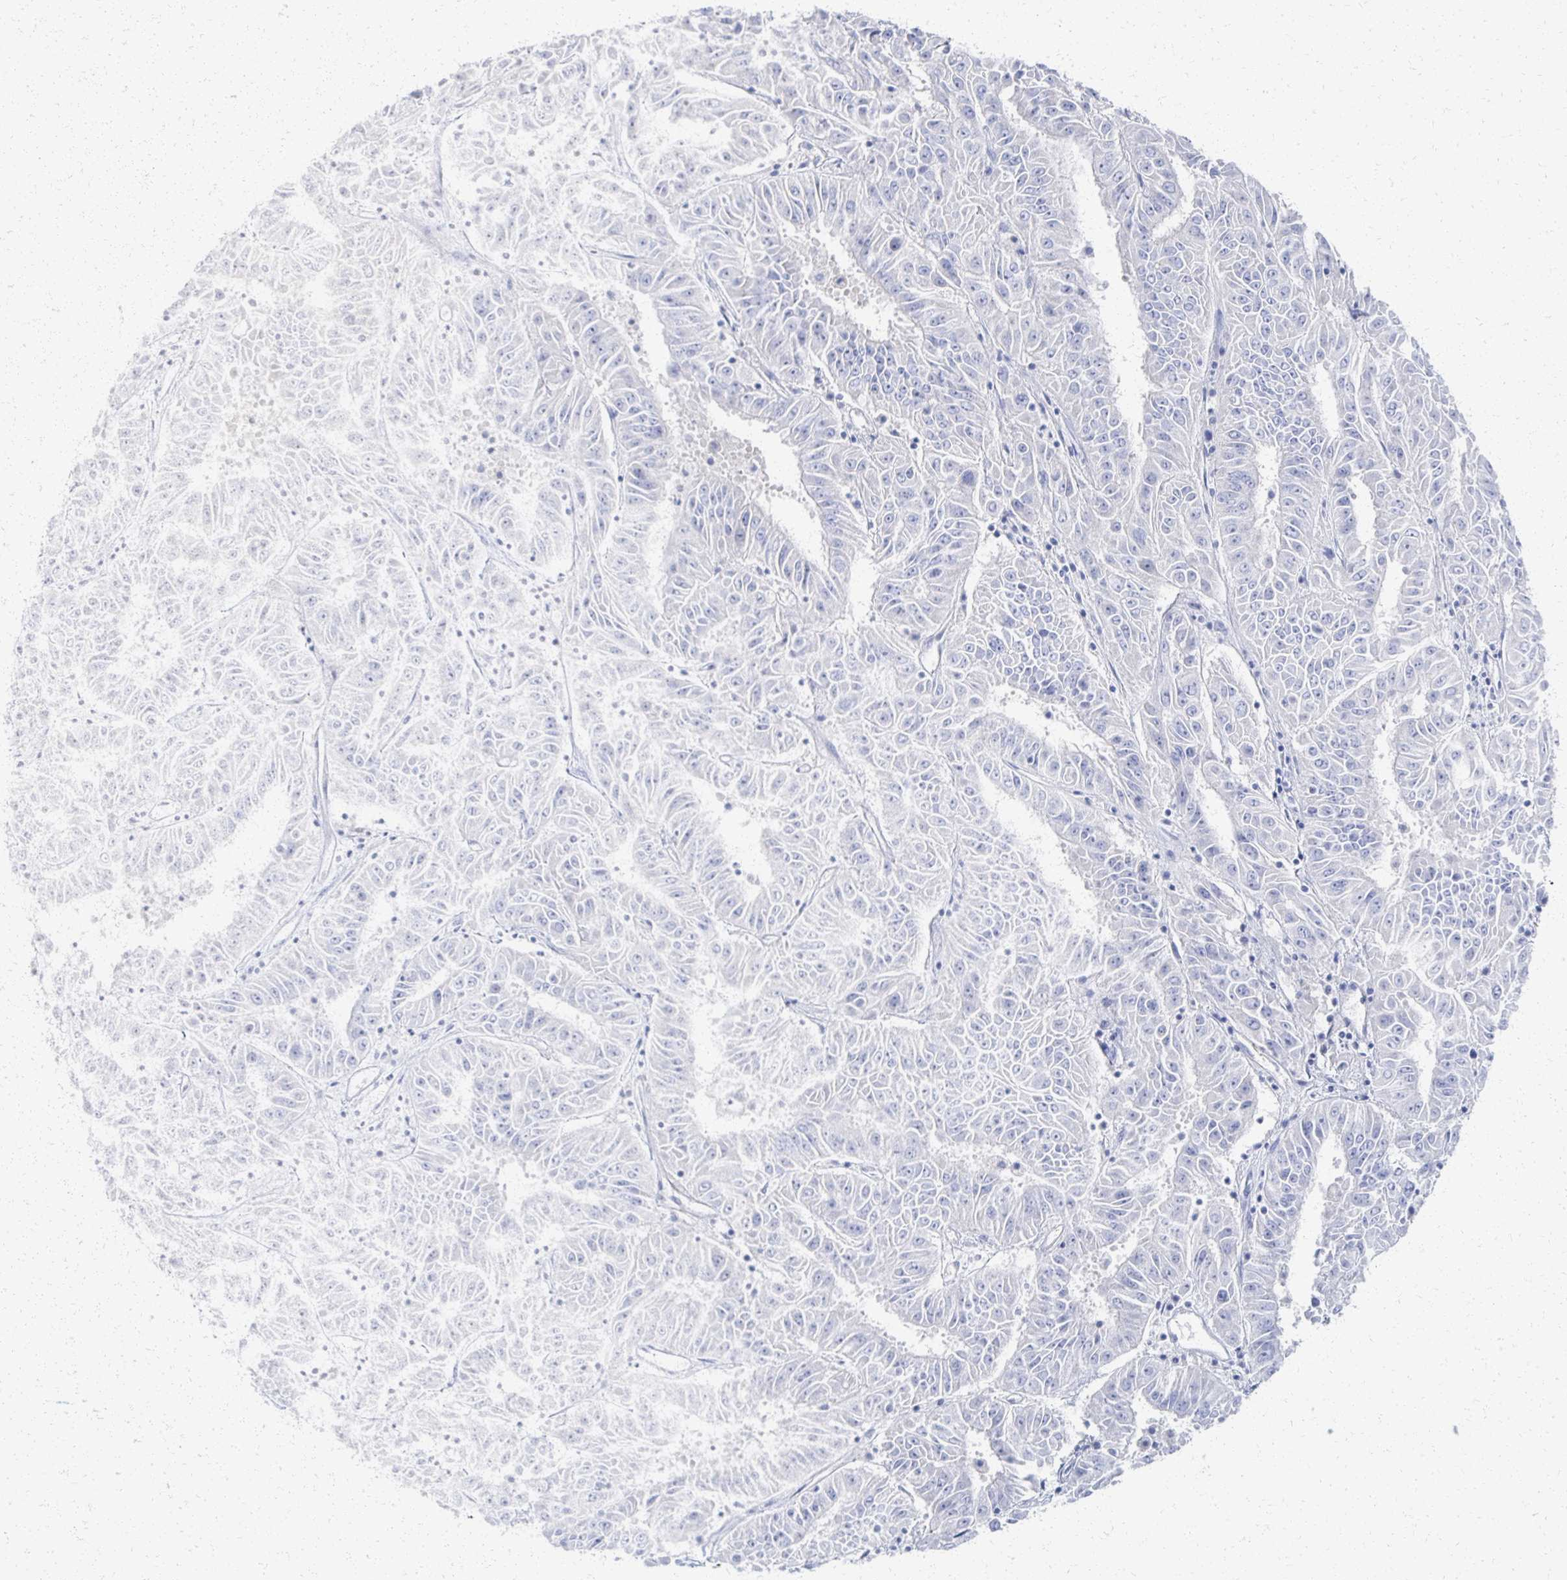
{"staining": {"intensity": "negative", "quantity": "none", "location": "none"}, "tissue": "pancreatic cancer", "cell_type": "Tumor cells", "image_type": "cancer", "snomed": [{"axis": "morphology", "description": "Adenocarcinoma, NOS"}, {"axis": "topography", "description": "Pancreas"}], "caption": "This is an immunohistochemistry histopathology image of human pancreatic cancer (adenocarcinoma). There is no expression in tumor cells.", "gene": "PRR20A", "patient": {"sex": "male", "age": 63}}